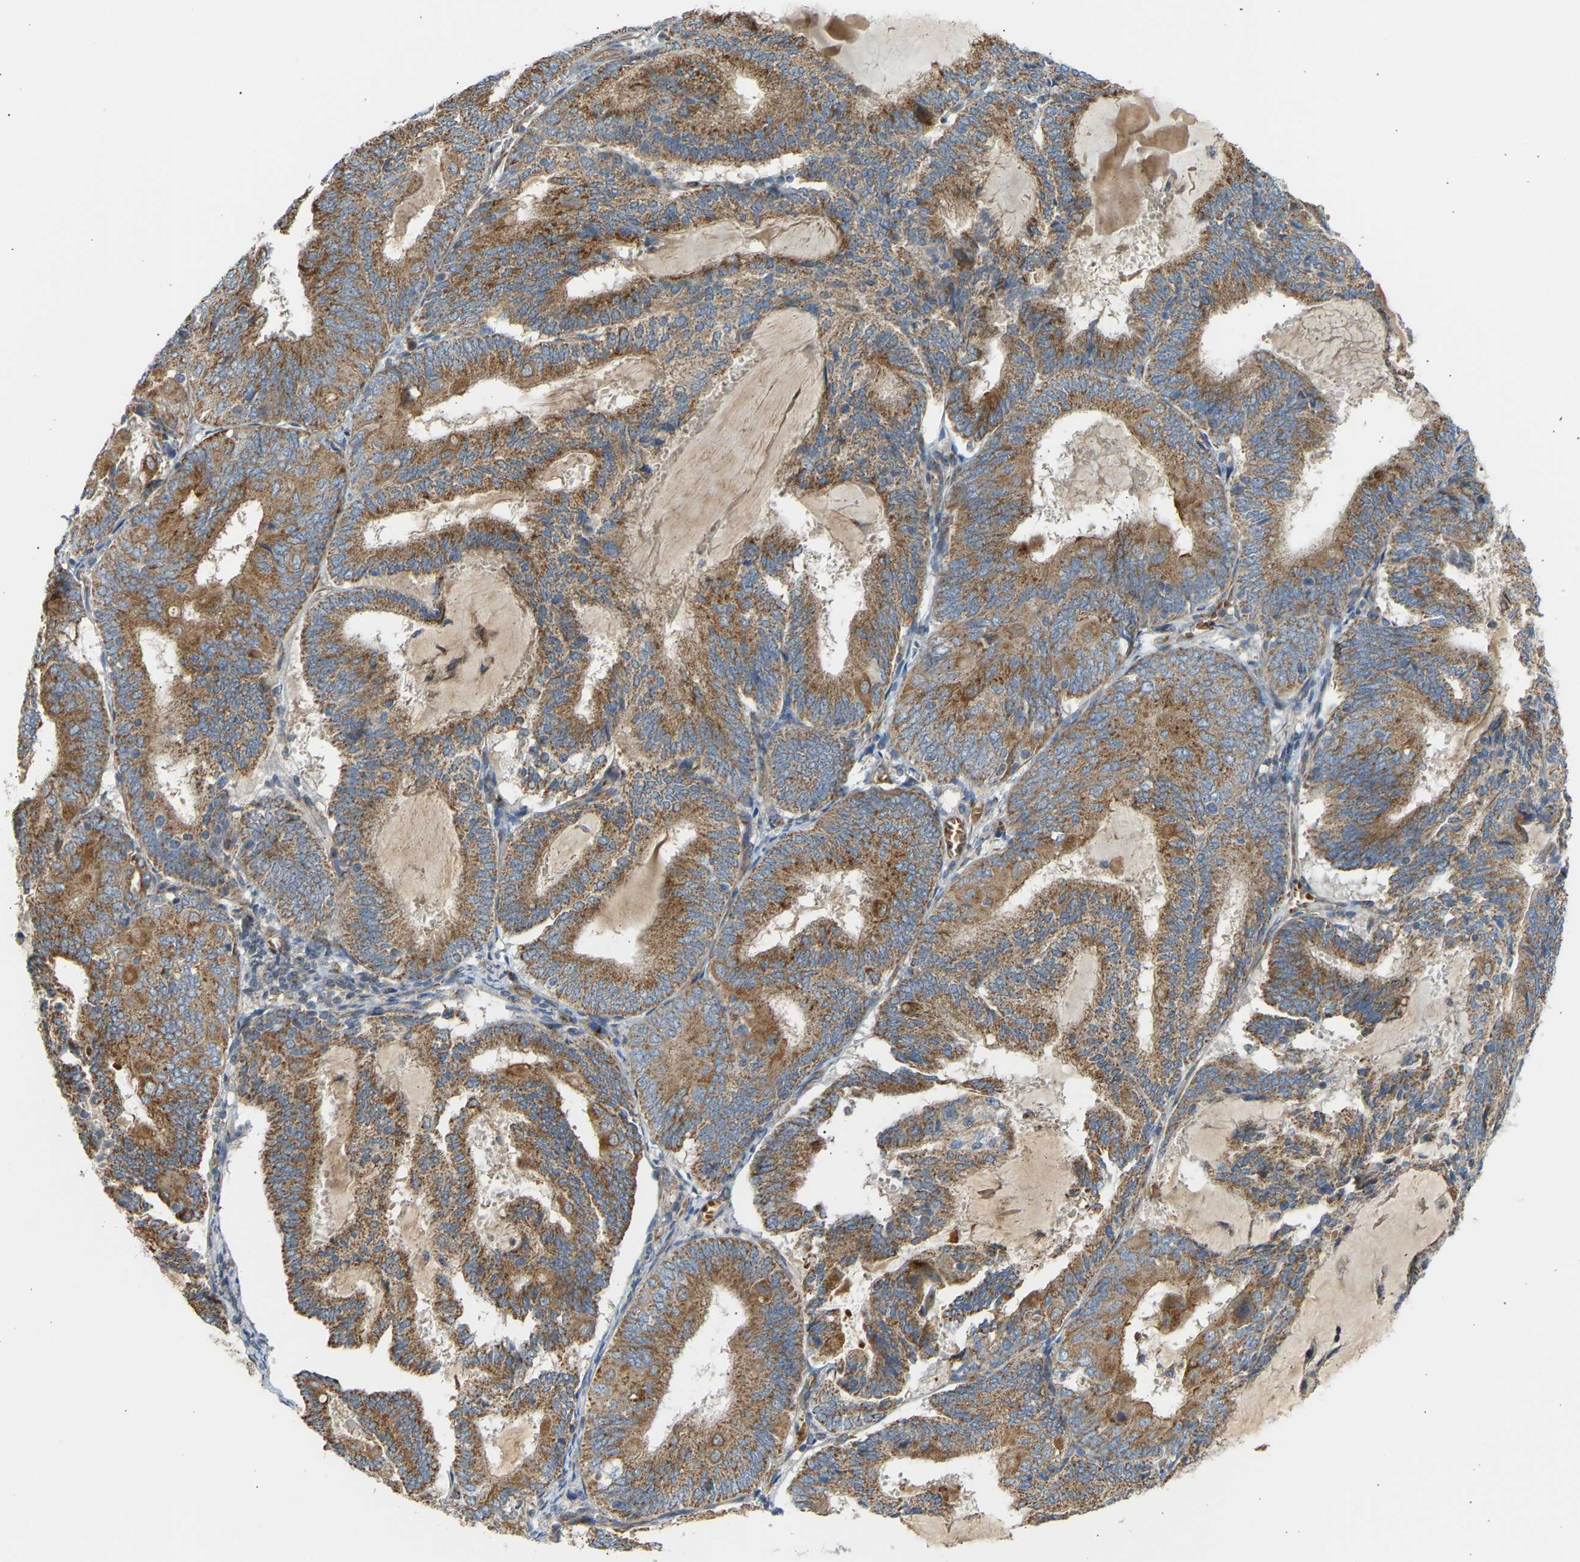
{"staining": {"intensity": "moderate", "quantity": ">75%", "location": "cytoplasmic/membranous"}, "tissue": "endometrial cancer", "cell_type": "Tumor cells", "image_type": "cancer", "snomed": [{"axis": "morphology", "description": "Adenocarcinoma, NOS"}, {"axis": "topography", "description": "Endometrium"}], "caption": "Immunohistochemical staining of endometrial adenocarcinoma shows medium levels of moderate cytoplasmic/membranous protein staining in about >75% of tumor cells. Immunohistochemistry (ihc) stains the protein in brown and the nuclei are stained blue.", "gene": "YIPF2", "patient": {"sex": "female", "age": 81}}